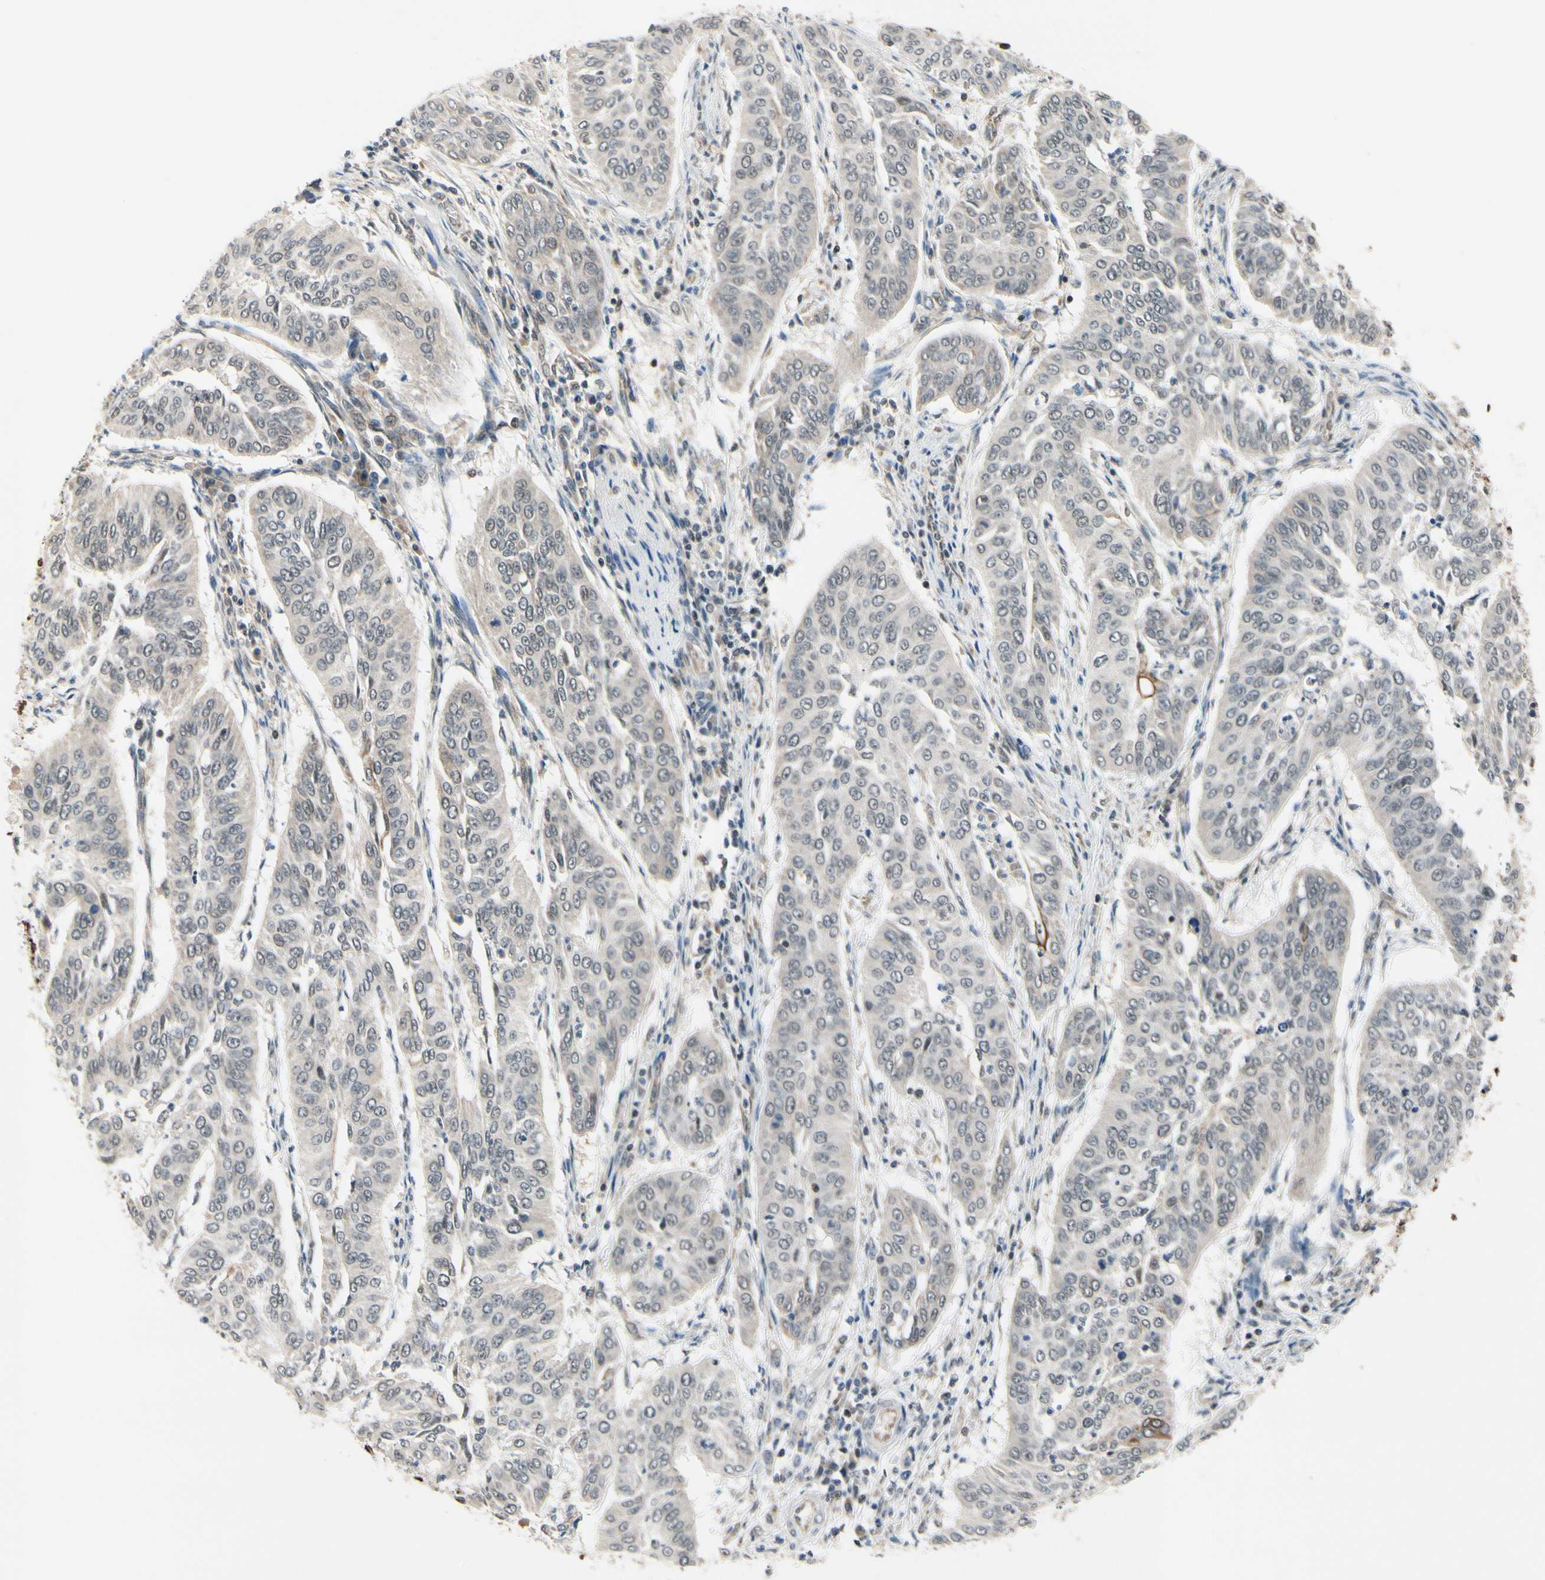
{"staining": {"intensity": "negative", "quantity": "none", "location": "none"}, "tissue": "cervical cancer", "cell_type": "Tumor cells", "image_type": "cancer", "snomed": [{"axis": "morphology", "description": "Normal tissue, NOS"}, {"axis": "morphology", "description": "Squamous cell carcinoma, NOS"}, {"axis": "topography", "description": "Cervix"}], "caption": "This is an immunohistochemistry micrograph of human cervical cancer (squamous cell carcinoma). There is no staining in tumor cells.", "gene": "TAF12", "patient": {"sex": "female", "age": 39}}